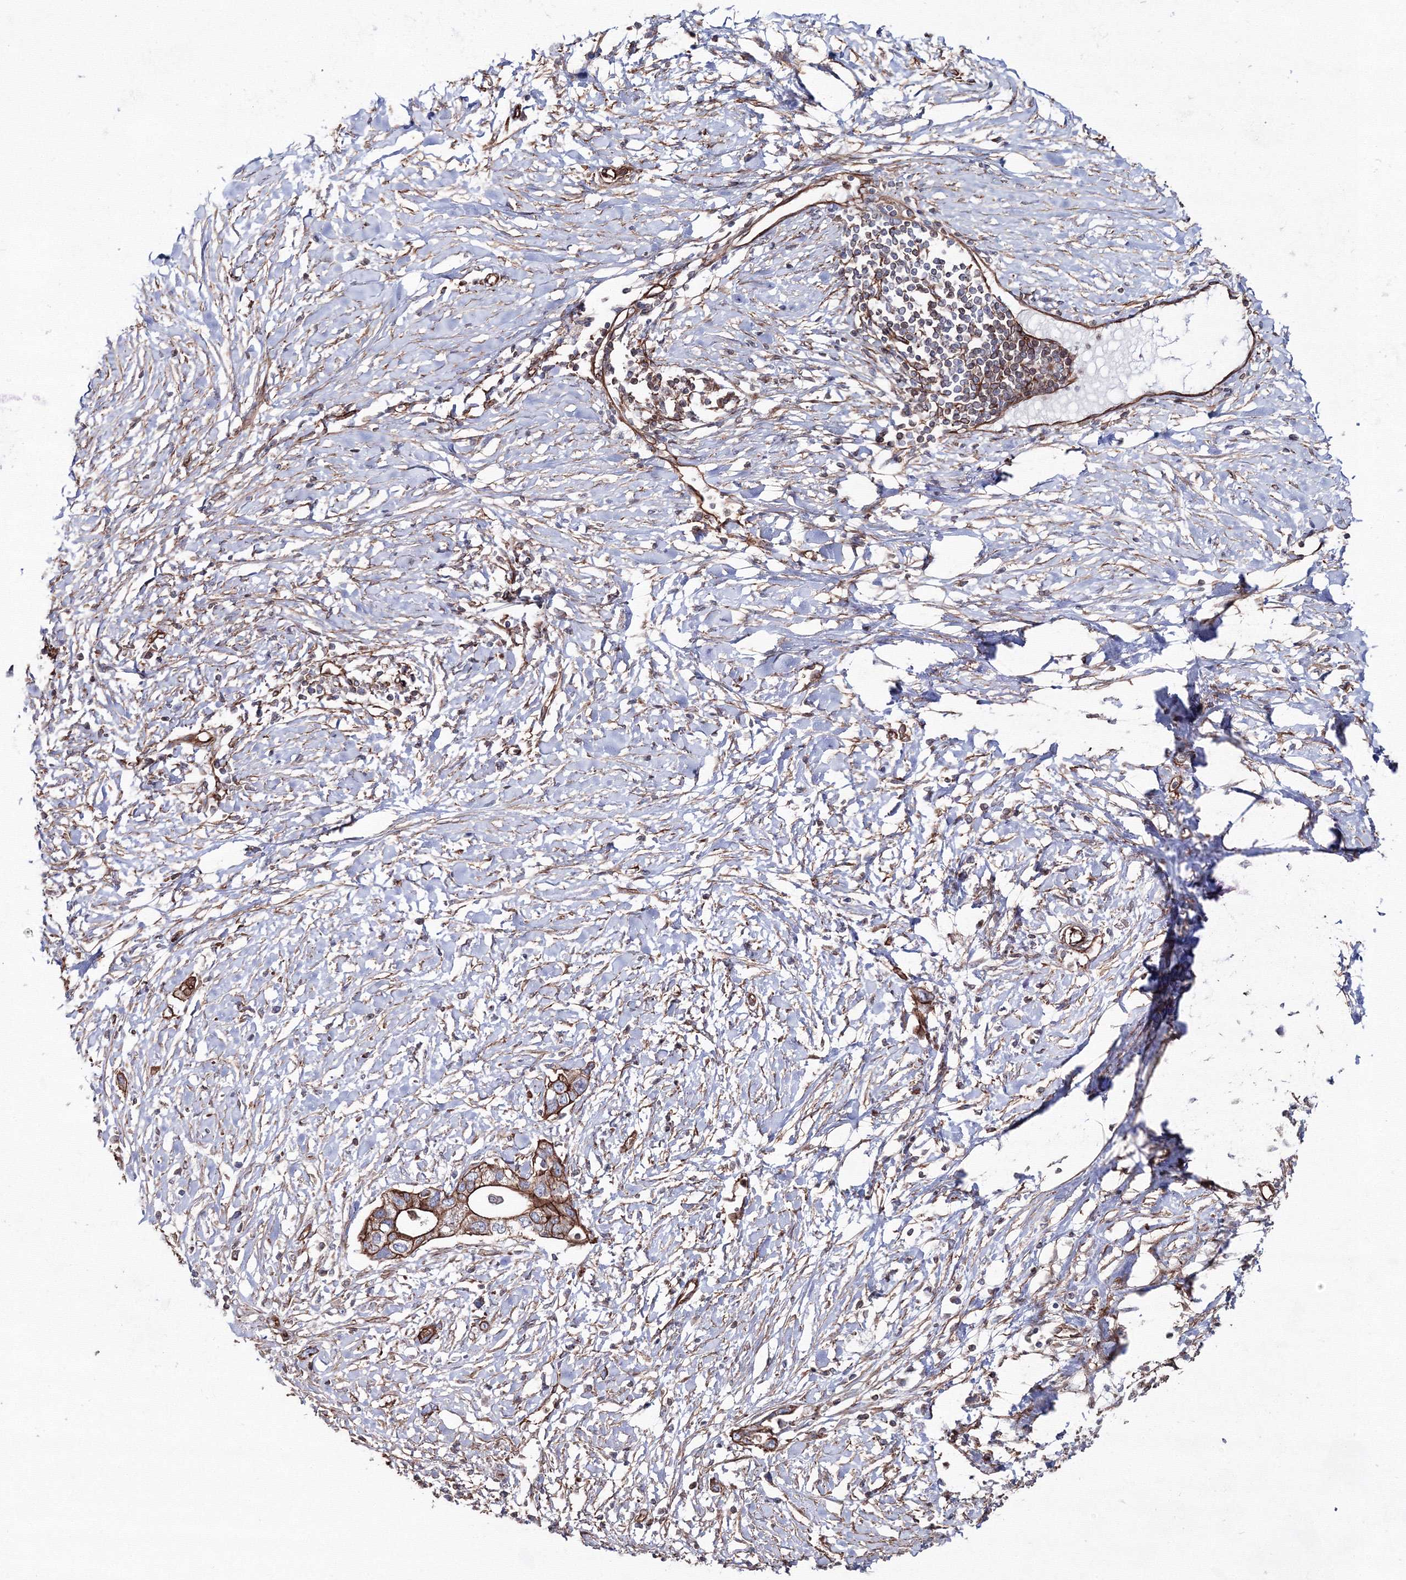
{"staining": {"intensity": "strong", "quantity": ">75%", "location": "cytoplasmic/membranous"}, "tissue": "pancreatic cancer", "cell_type": "Tumor cells", "image_type": "cancer", "snomed": [{"axis": "morphology", "description": "Normal tissue, NOS"}, {"axis": "morphology", "description": "Adenocarcinoma, NOS"}, {"axis": "topography", "description": "Pancreas"}, {"axis": "topography", "description": "Peripheral nerve tissue"}], "caption": "Immunohistochemical staining of human pancreatic cancer (adenocarcinoma) shows high levels of strong cytoplasmic/membranous protein positivity in approximately >75% of tumor cells. (IHC, brightfield microscopy, high magnification).", "gene": "ANKRD37", "patient": {"sex": "male", "age": 59}}